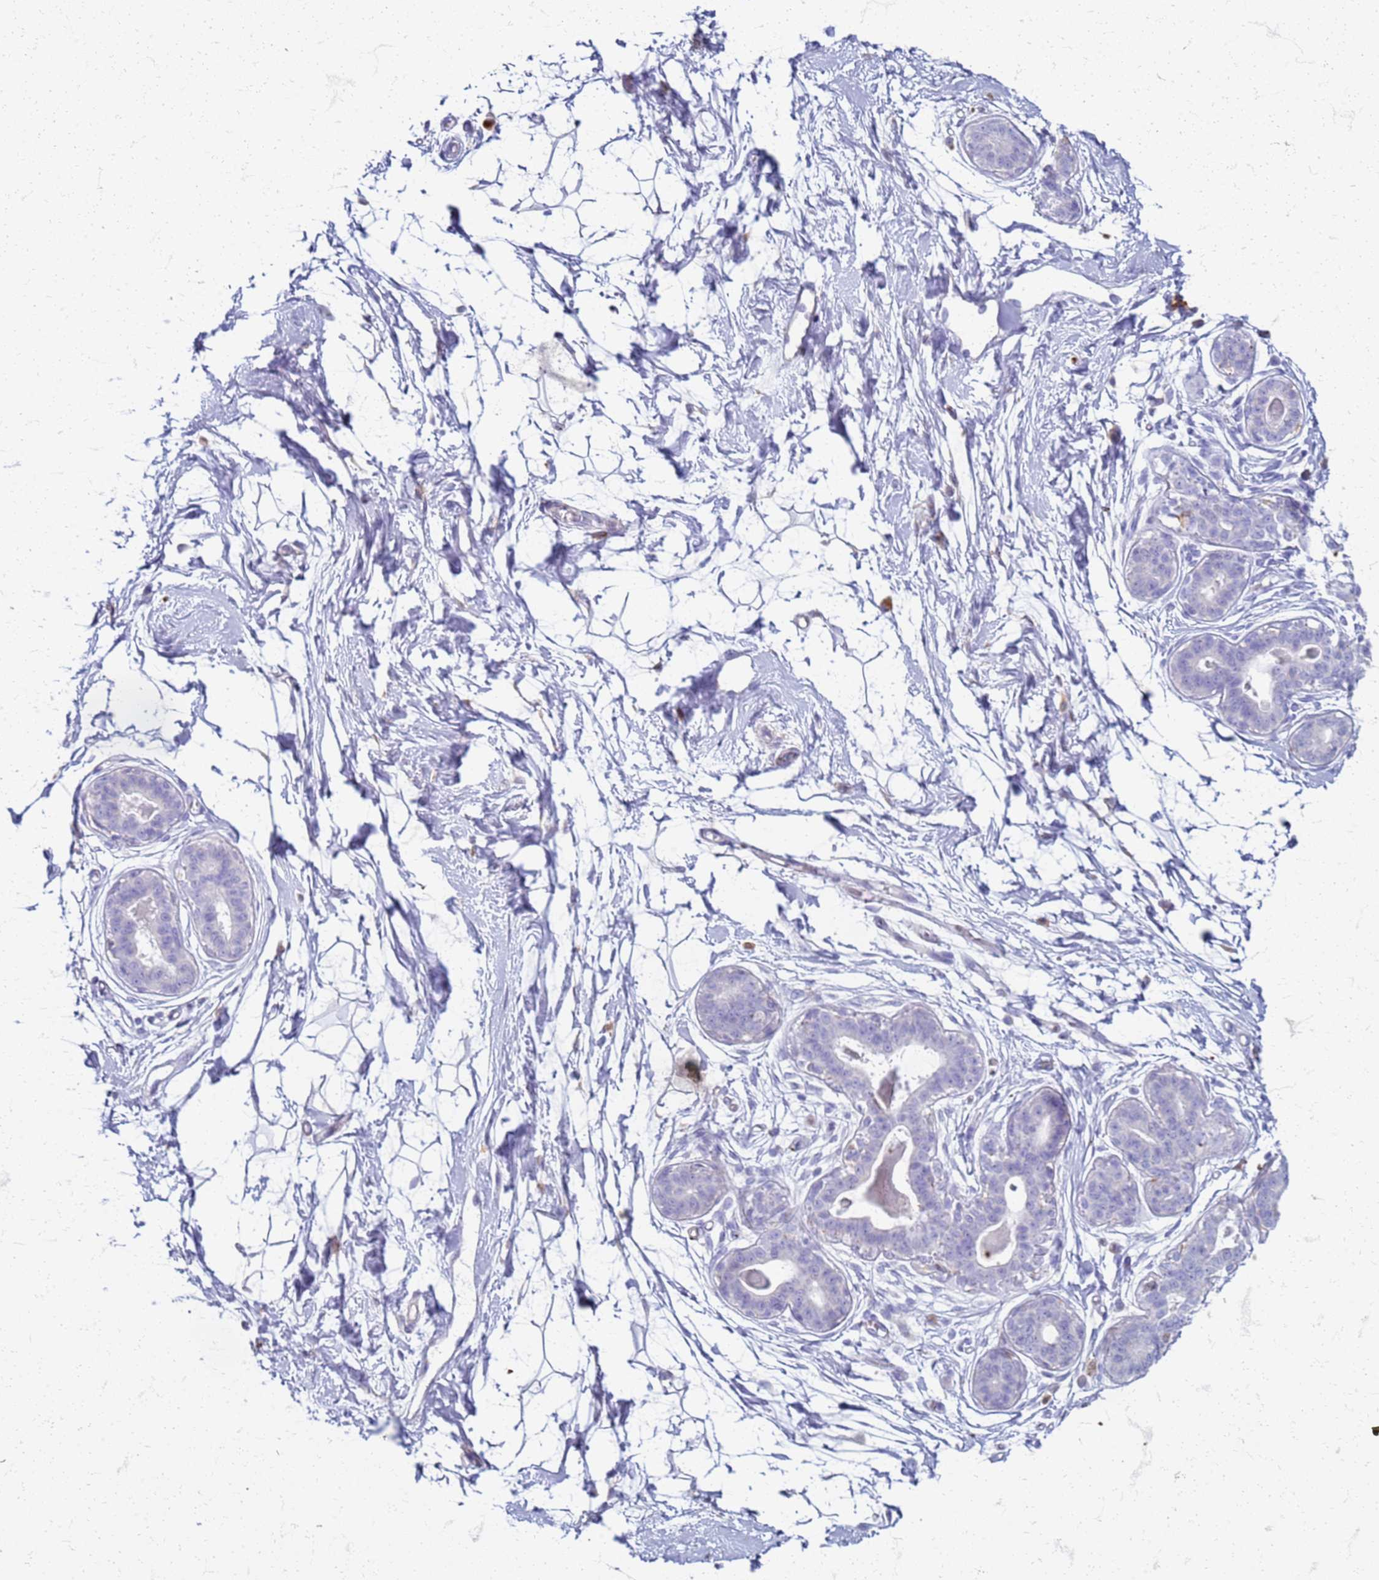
{"staining": {"intensity": "negative", "quantity": "none", "location": "none"}, "tissue": "breast", "cell_type": "Adipocytes", "image_type": "normal", "snomed": [{"axis": "morphology", "description": "Normal tissue, NOS"}, {"axis": "topography", "description": "Breast"}], "caption": "Immunohistochemistry (IHC) of benign human breast shows no positivity in adipocytes. (DAB immunohistochemistry visualized using brightfield microscopy, high magnification).", "gene": "PDK3", "patient": {"sex": "female", "age": 45}}